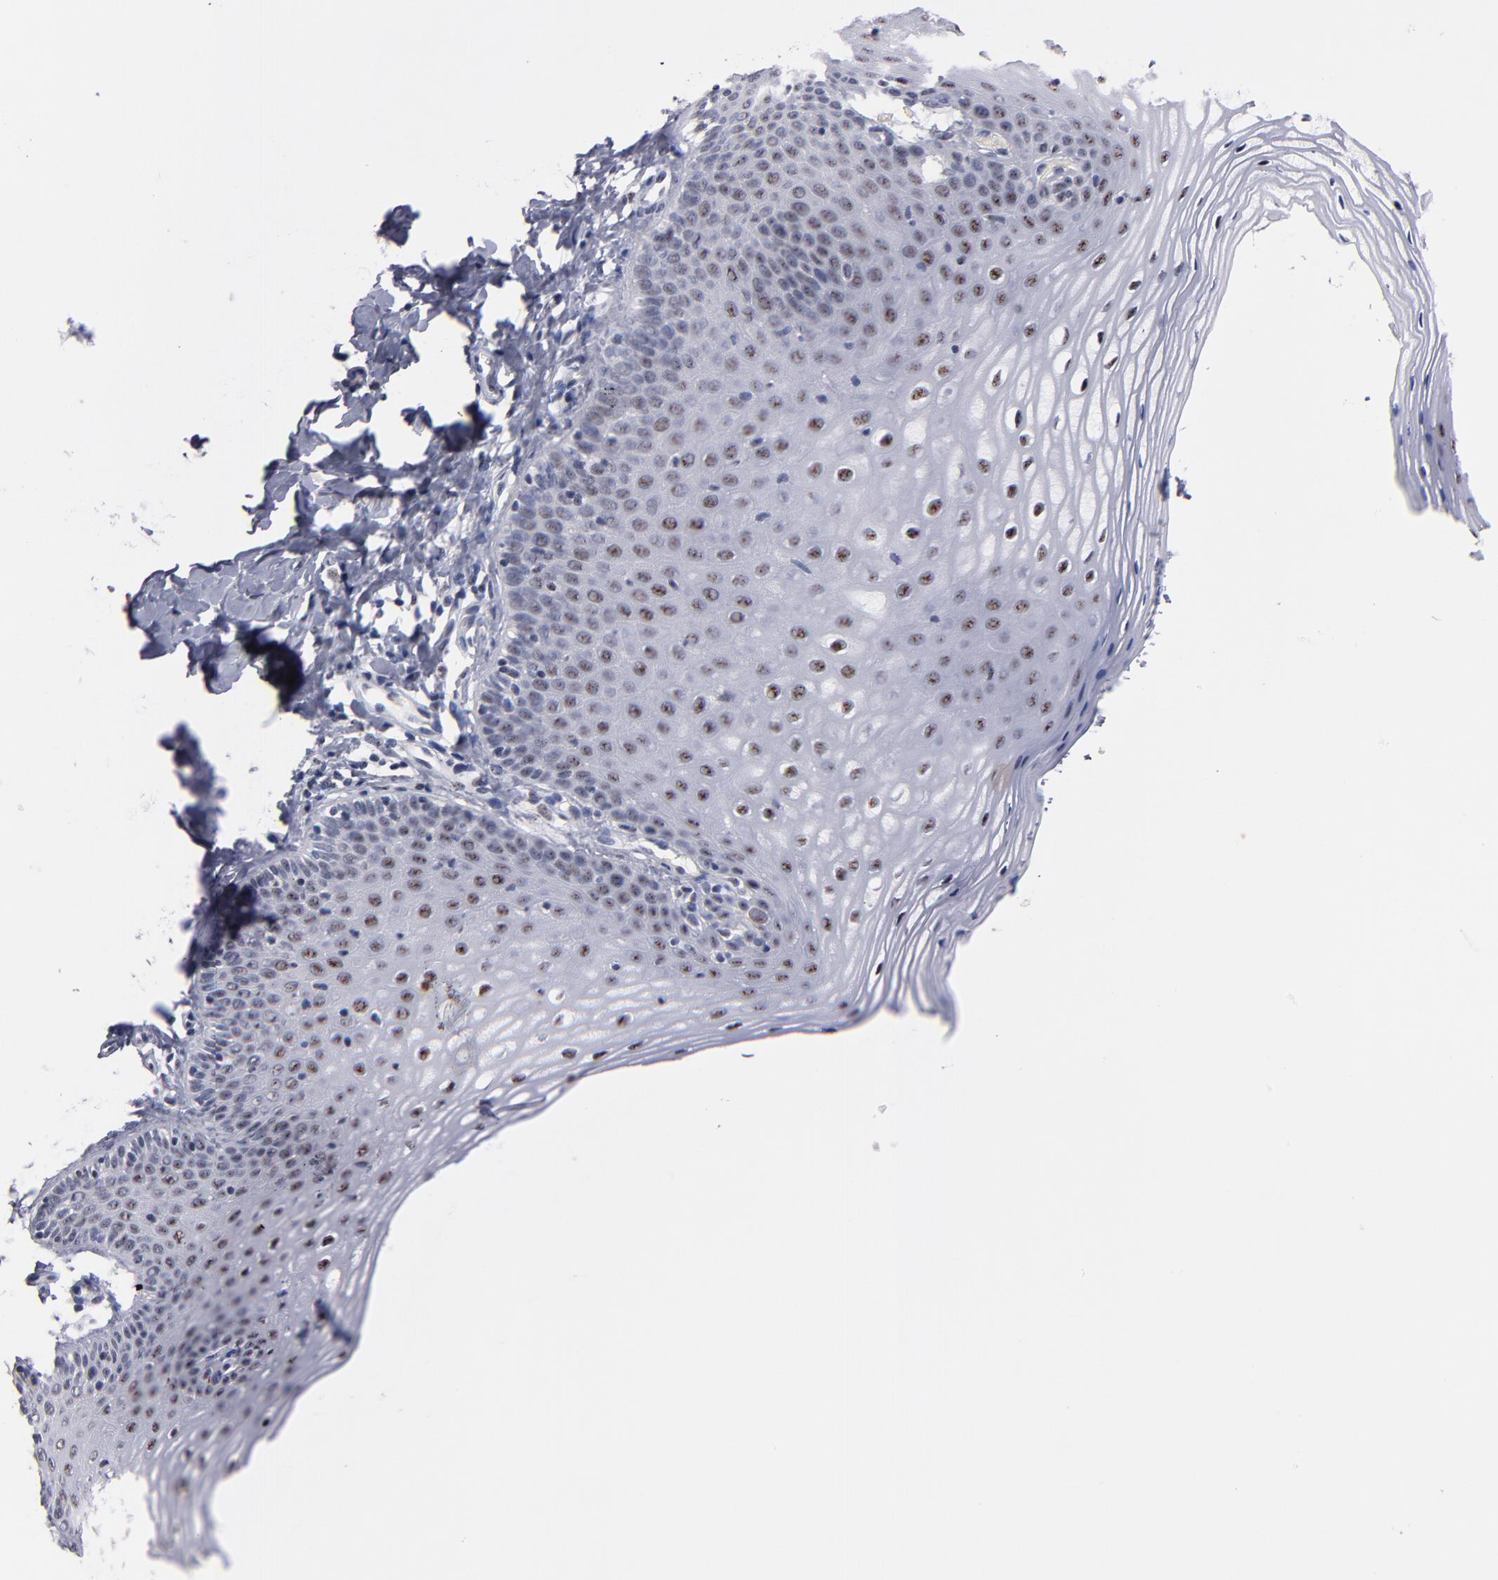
{"staining": {"intensity": "moderate", "quantity": "<25%", "location": "nuclear"}, "tissue": "vagina", "cell_type": "Squamous epithelial cells", "image_type": "normal", "snomed": [{"axis": "morphology", "description": "Normal tissue, NOS"}, {"axis": "topography", "description": "Vagina"}], "caption": "Squamous epithelial cells demonstrate low levels of moderate nuclear staining in about <25% of cells in benign human vagina. (DAB = brown stain, brightfield microscopy at high magnification).", "gene": "RAF1", "patient": {"sex": "female", "age": 55}}